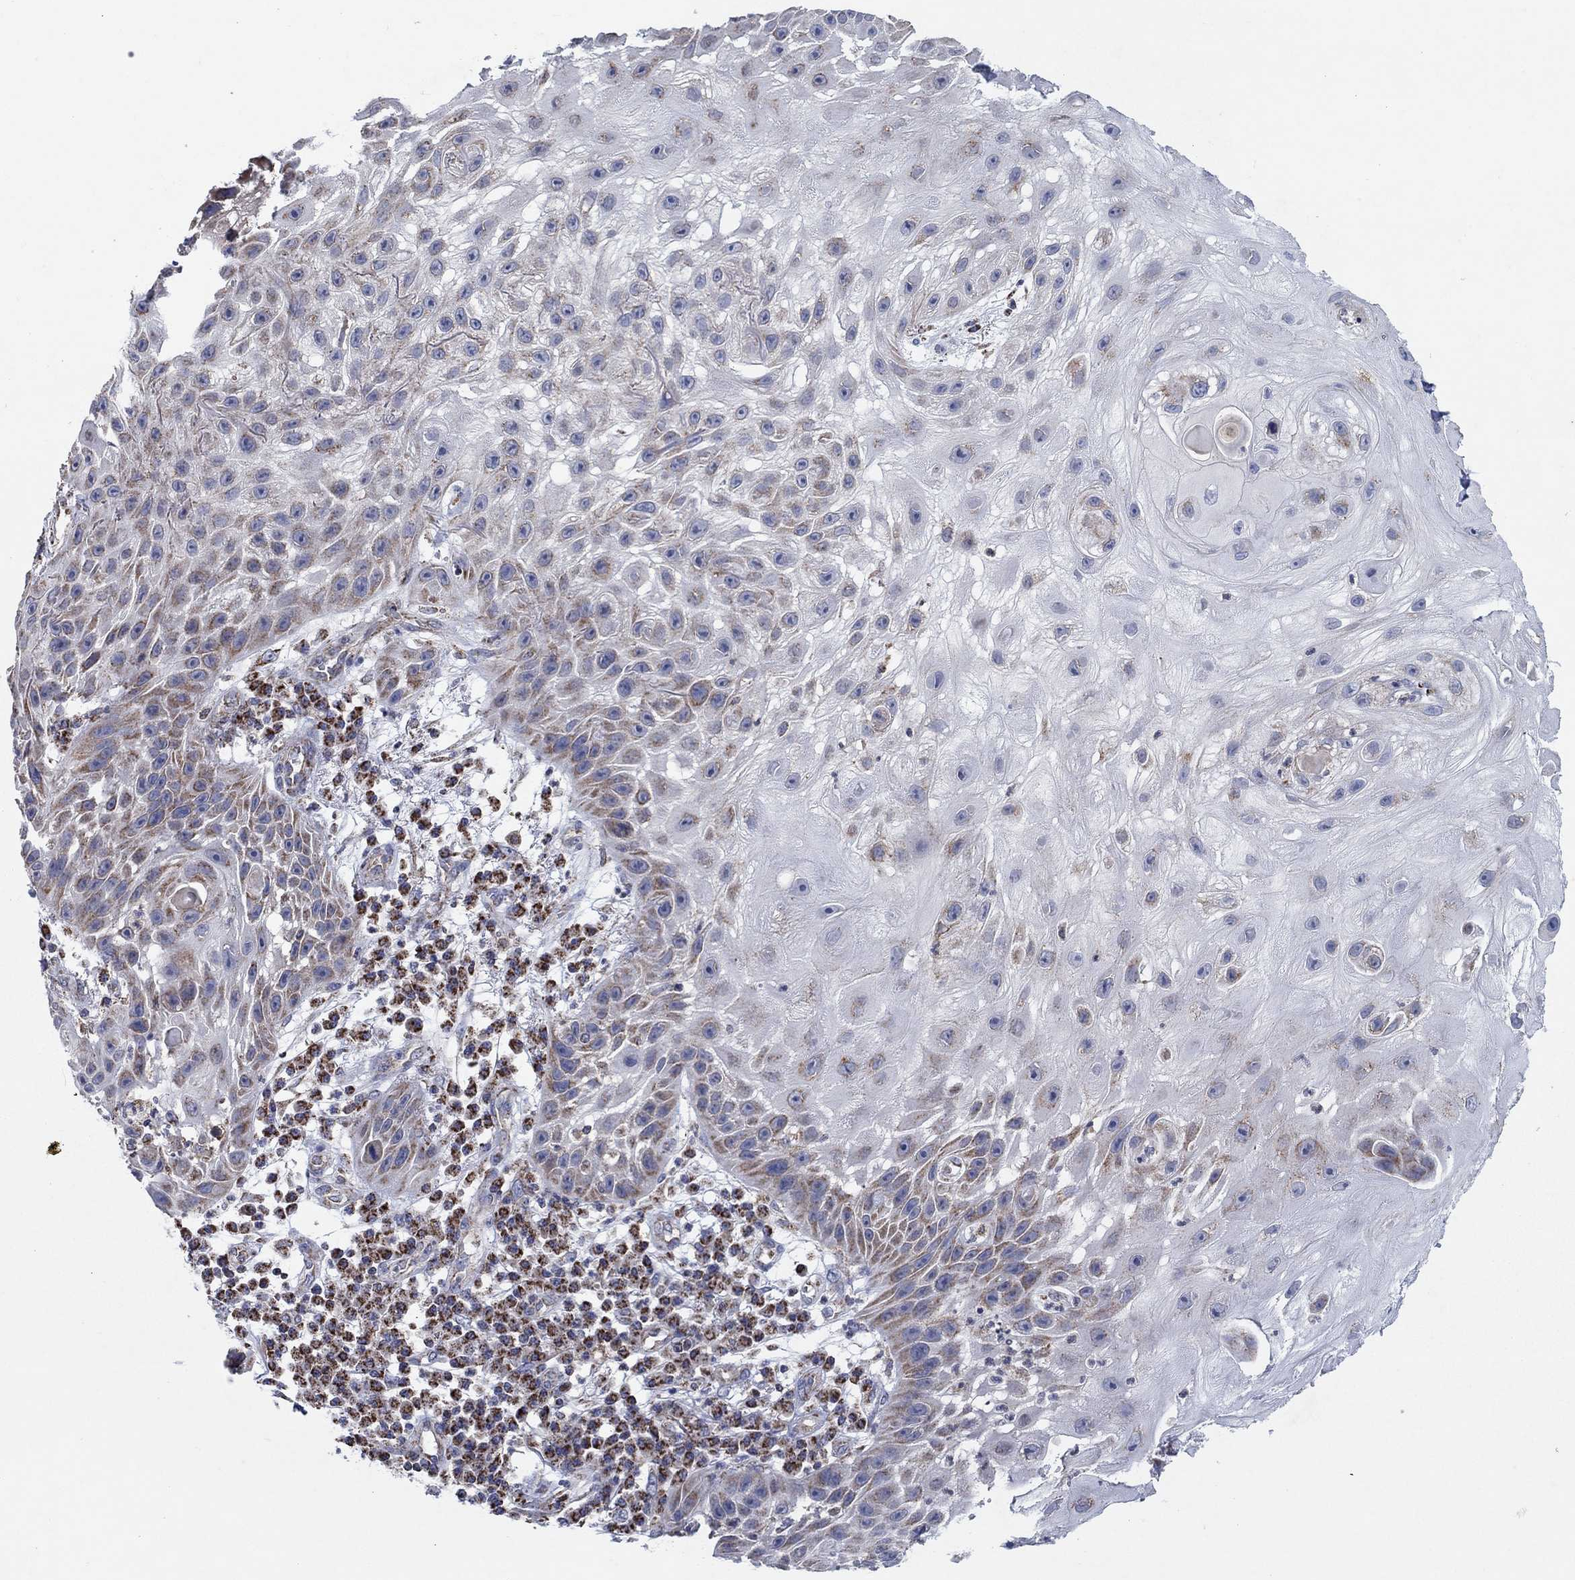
{"staining": {"intensity": "weak", "quantity": "25%-75%", "location": "cytoplasmic/membranous"}, "tissue": "skin cancer", "cell_type": "Tumor cells", "image_type": "cancer", "snomed": [{"axis": "morphology", "description": "Normal tissue, NOS"}, {"axis": "morphology", "description": "Squamous cell carcinoma, NOS"}, {"axis": "topography", "description": "Skin"}], "caption": "Immunohistochemical staining of skin cancer (squamous cell carcinoma) reveals low levels of weak cytoplasmic/membranous protein expression in approximately 25%-75% of tumor cells.", "gene": "C9orf85", "patient": {"sex": "male", "age": 79}}